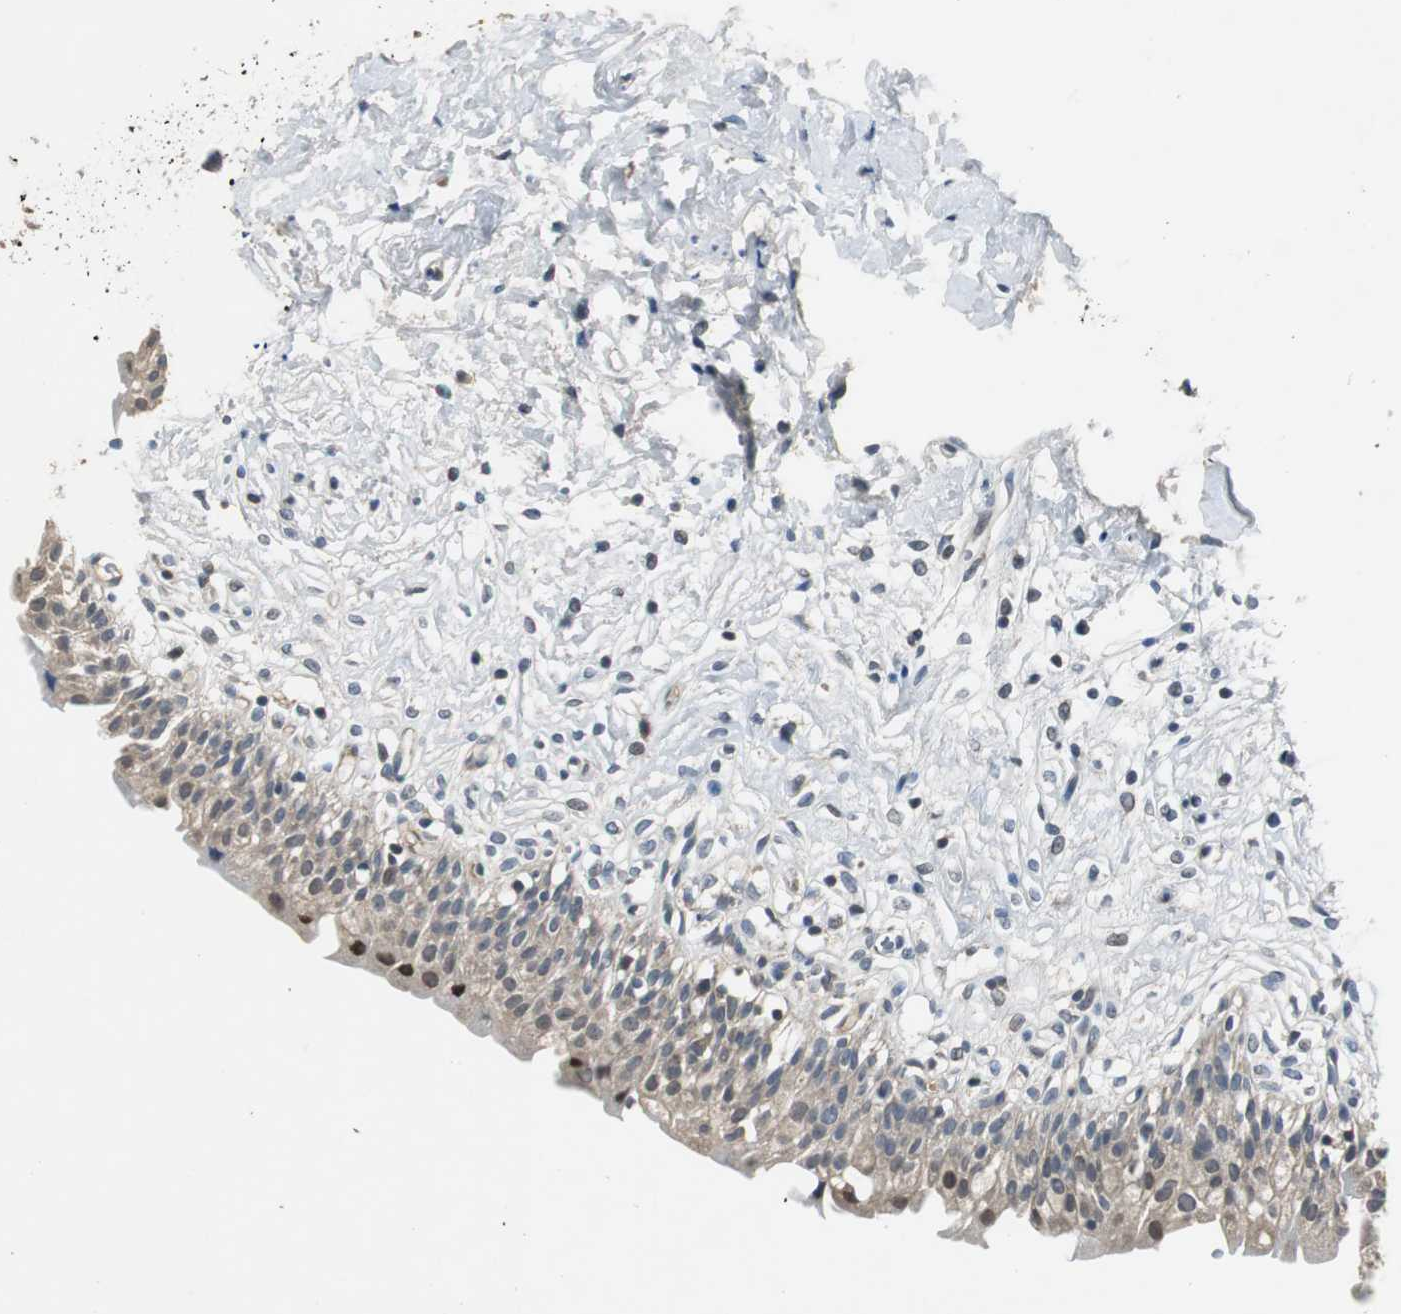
{"staining": {"intensity": "weak", "quantity": "25%-75%", "location": "cytoplasmic/membranous"}, "tissue": "urinary bladder", "cell_type": "Urothelial cells", "image_type": "normal", "snomed": [{"axis": "morphology", "description": "Normal tissue, NOS"}, {"axis": "topography", "description": "Urinary bladder"}], "caption": "The histopathology image reveals staining of benign urinary bladder, revealing weak cytoplasmic/membranous protein positivity (brown color) within urothelial cells. (Stains: DAB (3,3'-diaminobenzidine) in brown, nuclei in blue, Microscopy: brightfield microscopy at high magnification).", "gene": "MYT1", "patient": {"sex": "female", "age": 80}}